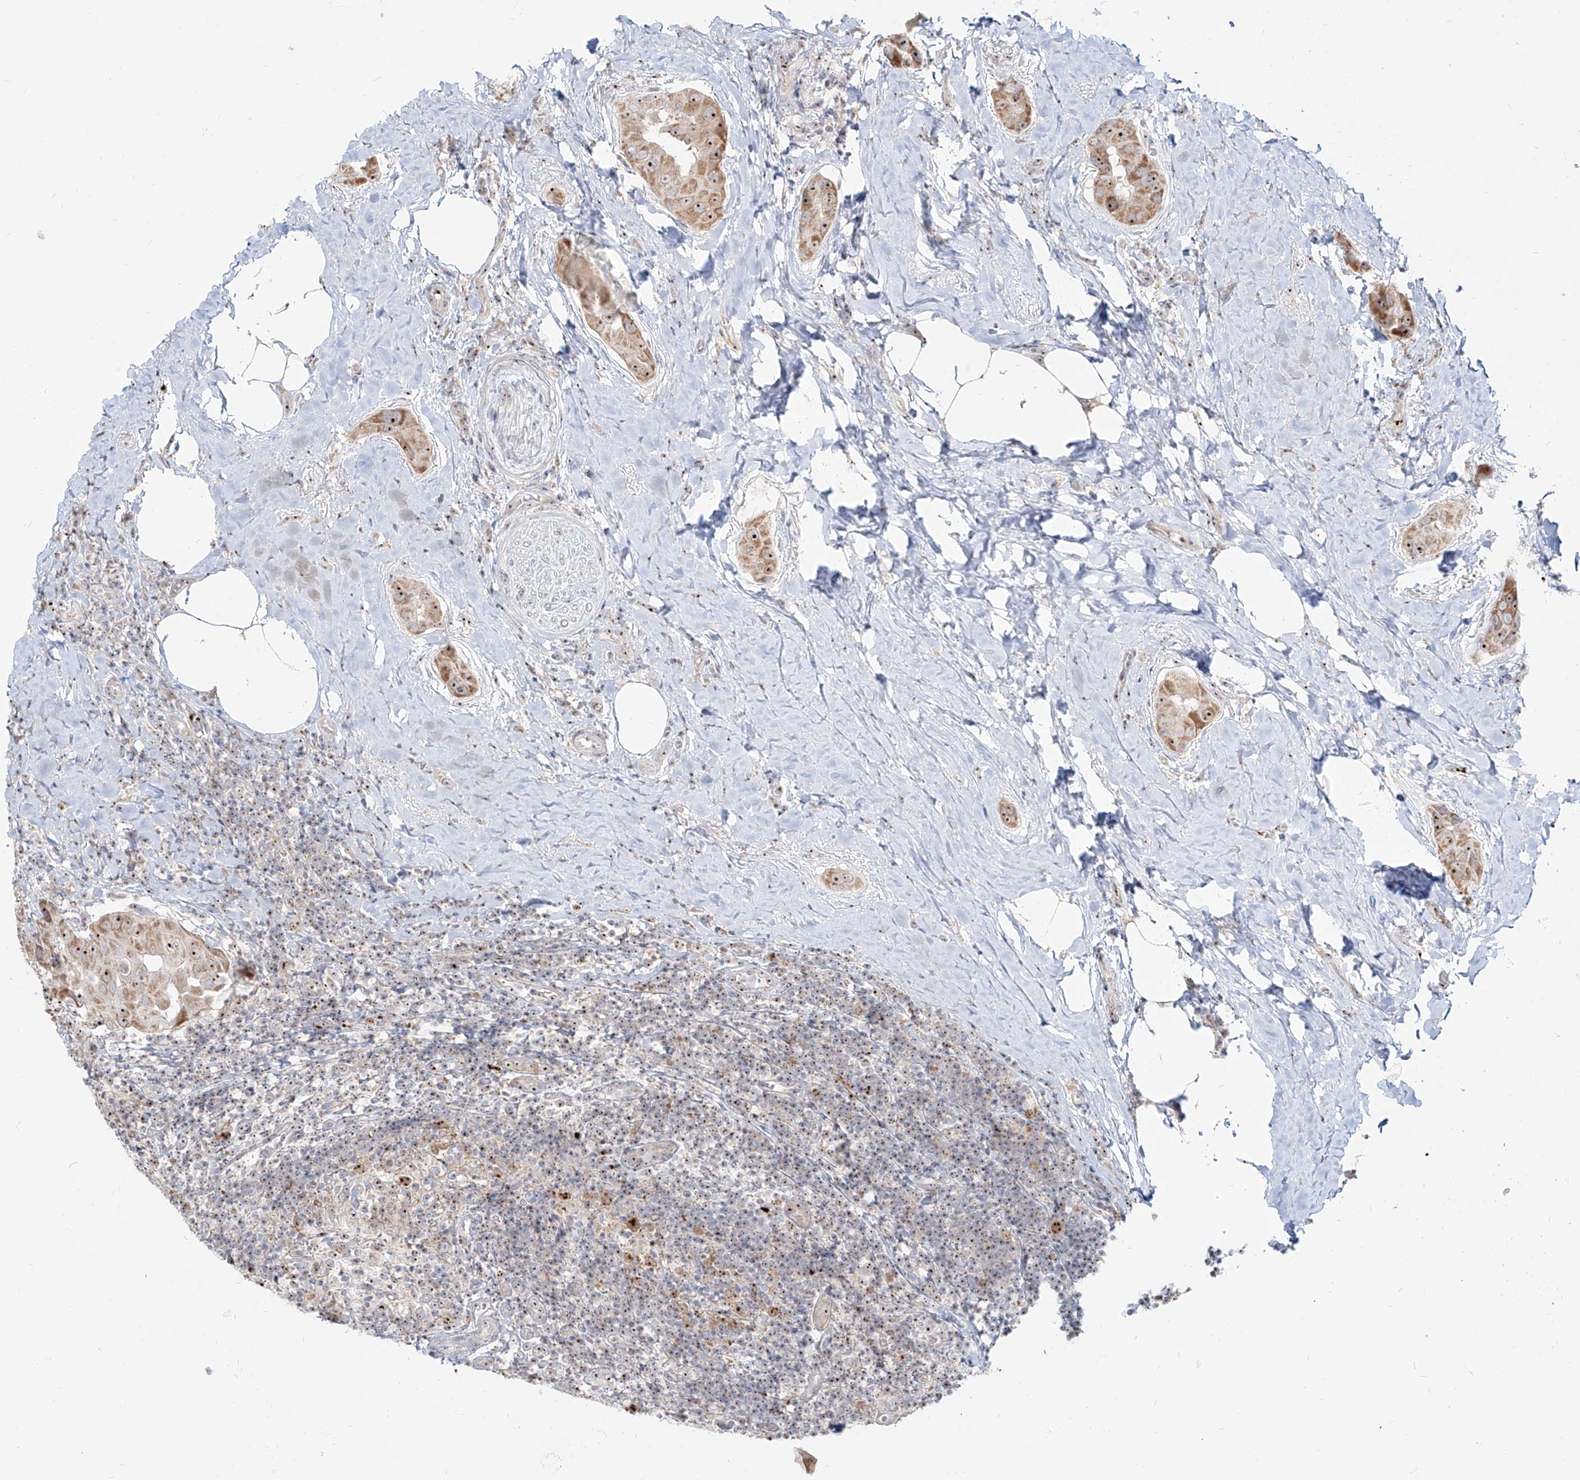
{"staining": {"intensity": "strong", "quantity": ">75%", "location": "cytoplasmic/membranous,nuclear"}, "tissue": "thyroid cancer", "cell_type": "Tumor cells", "image_type": "cancer", "snomed": [{"axis": "morphology", "description": "Papillary adenocarcinoma, NOS"}, {"axis": "topography", "description": "Thyroid gland"}], "caption": "Immunohistochemical staining of thyroid cancer shows strong cytoplasmic/membranous and nuclear protein expression in approximately >75% of tumor cells.", "gene": "BYSL", "patient": {"sex": "male", "age": 33}}